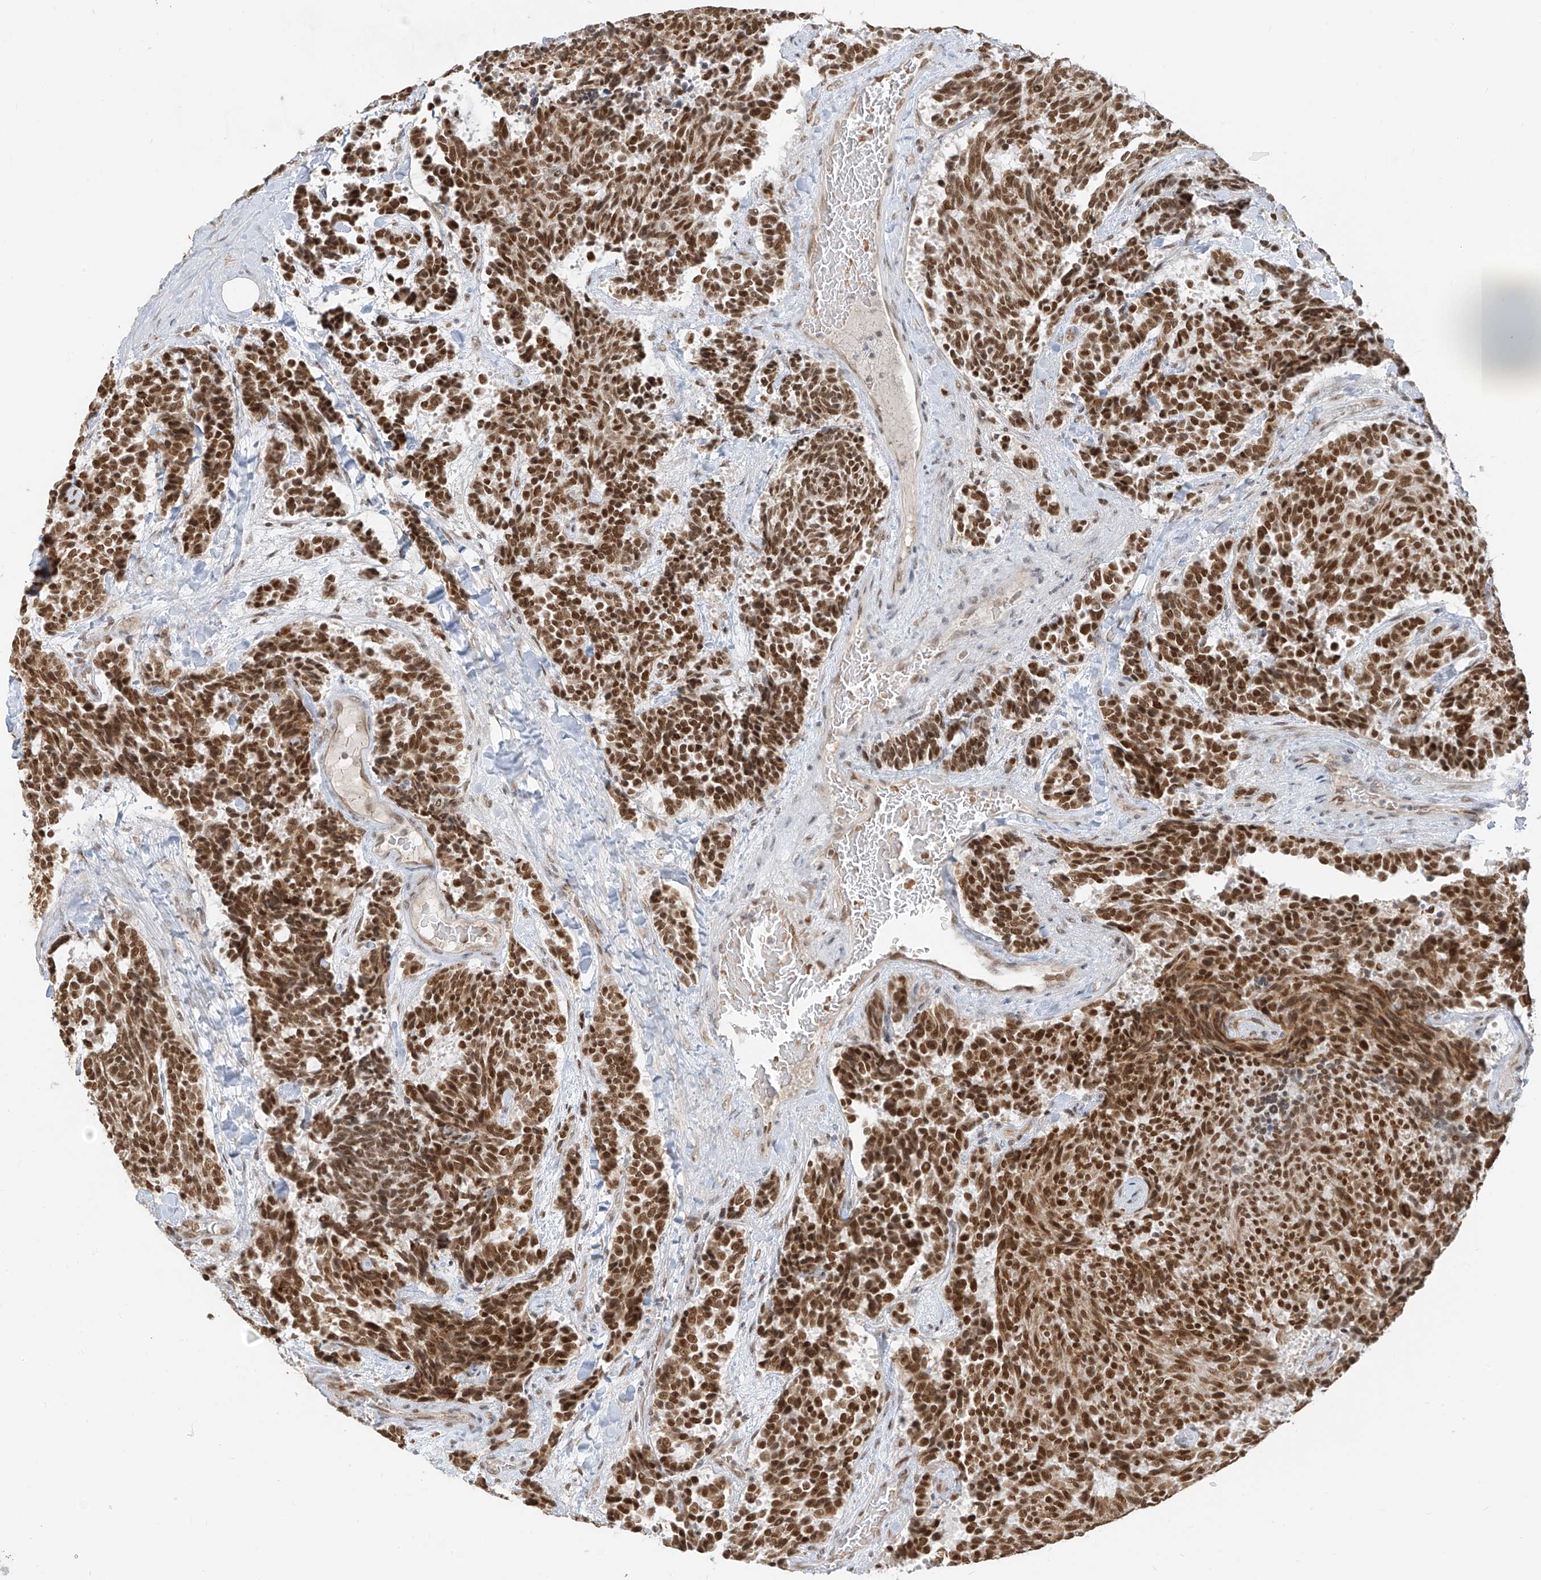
{"staining": {"intensity": "strong", "quantity": ">75%", "location": "nuclear"}, "tissue": "carcinoid", "cell_type": "Tumor cells", "image_type": "cancer", "snomed": [{"axis": "morphology", "description": "Carcinoid, malignant, NOS"}, {"axis": "topography", "description": "Pancreas"}], "caption": "IHC staining of malignant carcinoid, which demonstrates high levels of strong nuclear positivity in about >75% of tumor cells indicating strong nuclear protein expression. The staining was performed using DAB (3,3'-diaminobenzidine) (brown) for protein detection and nuclei were counterstained in hematoxylin (blue).", "gene": "ZMYM2", "patient": {"sex": "female", "age": 54}}